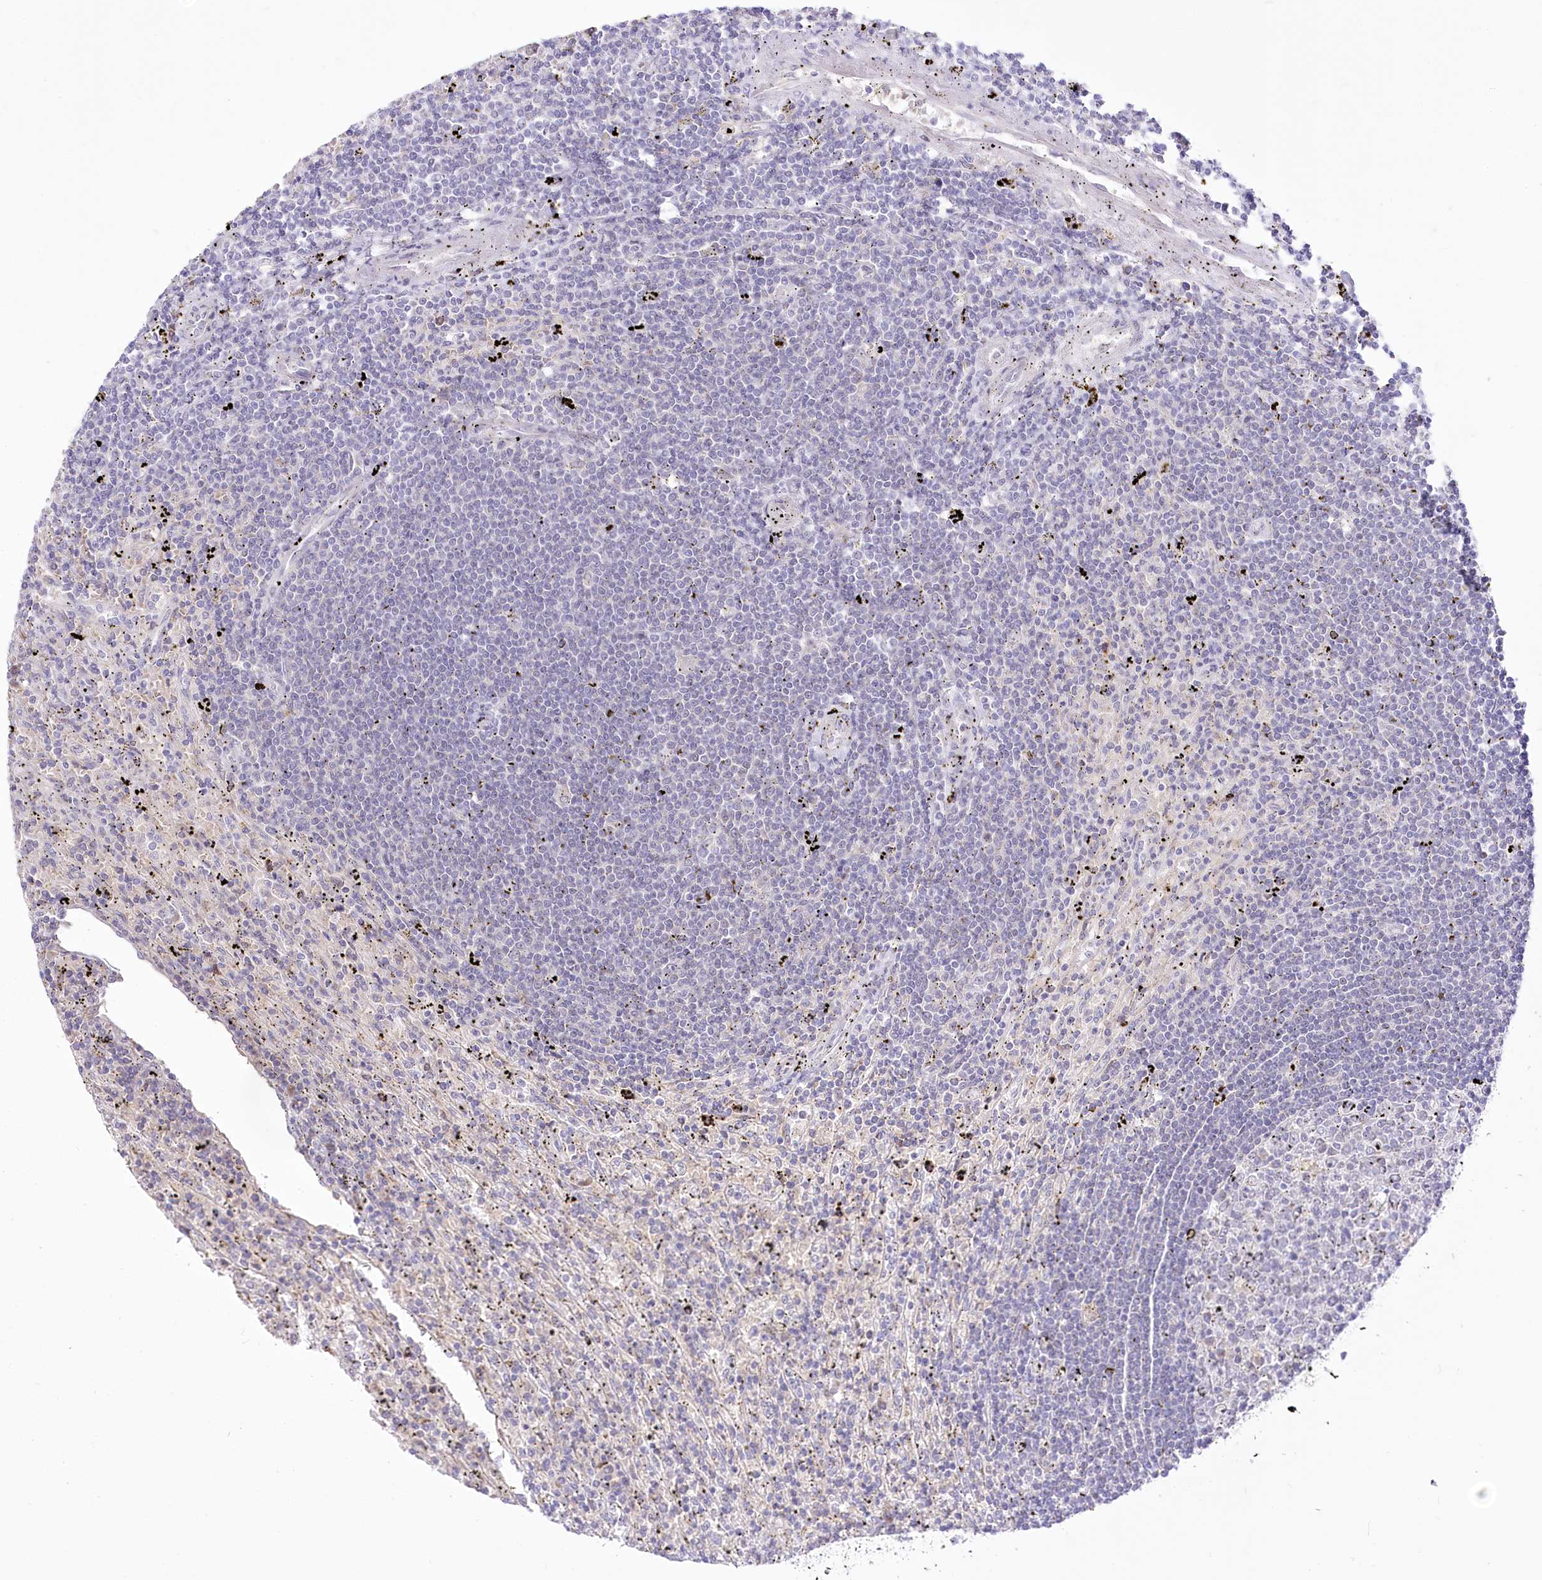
{"staining": {"intensity": "negative", "quantity": "none", "location": "none"}, "tissue": "lymphoma", "cell_type": "Tumor cells", "image_type": "cancer", "snomed": [{"axis": "morphology", "description": "Malignant lymphoma, non-Hodgkin's type, Low grade"}, {"axis": "topography", "description": "Spleen"}], "caption": "The histopathology image exhibits no staining of tumor cells in low-grade malignant lymphoma, non-Hodgkin's type. (Brightfield microscopy of DAB immunohistochemistry at high magnification).", "gene": "BEND7", "patient": {"sex": "male", "age": 76}}